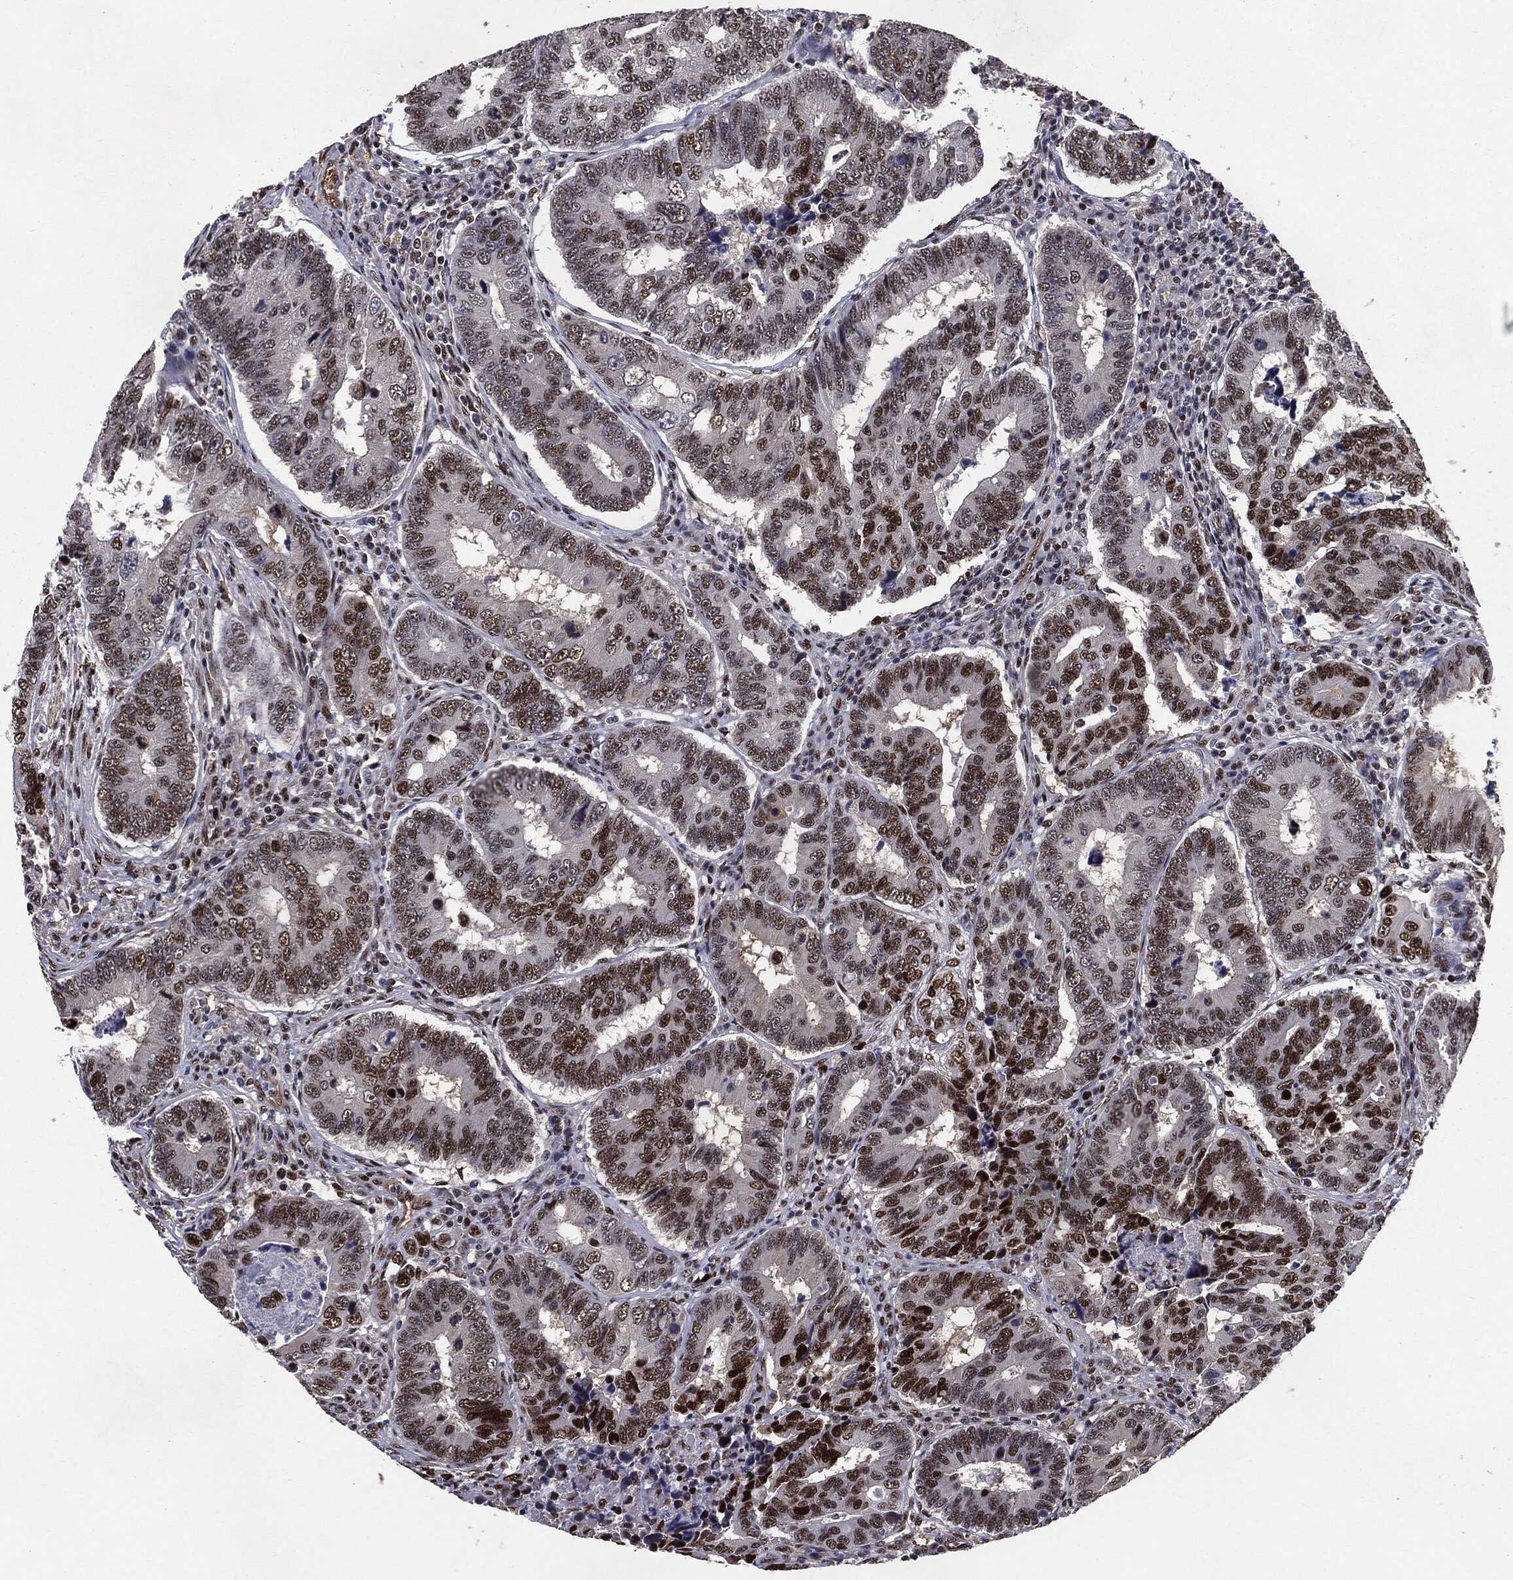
{"staining": {"intensity": "strong", "quantity": "25%-75%", "location": "nuclear"}, "tissue": "colorectal cancer", "cell_type": "Tumor cells", "image_type": "cancer", "snomed": [{"axis": "morphology", "description": "Adenocarcinoma, NOS"}, {"axis": "topography", "description": "Colon"}], "caption": "Immunohistochemistry staining of colorectal cancer, which reveals high levels of strong nuclear expression in about 25%-75% of tumor cells indicating strong nuclear protein expression. The staining was performed using DAB (brown) for protein detection and nuclei were counterstained in hematoxylin (blue).", "gene": "JUN", "patient": {"sex": "female", "age": 72}}